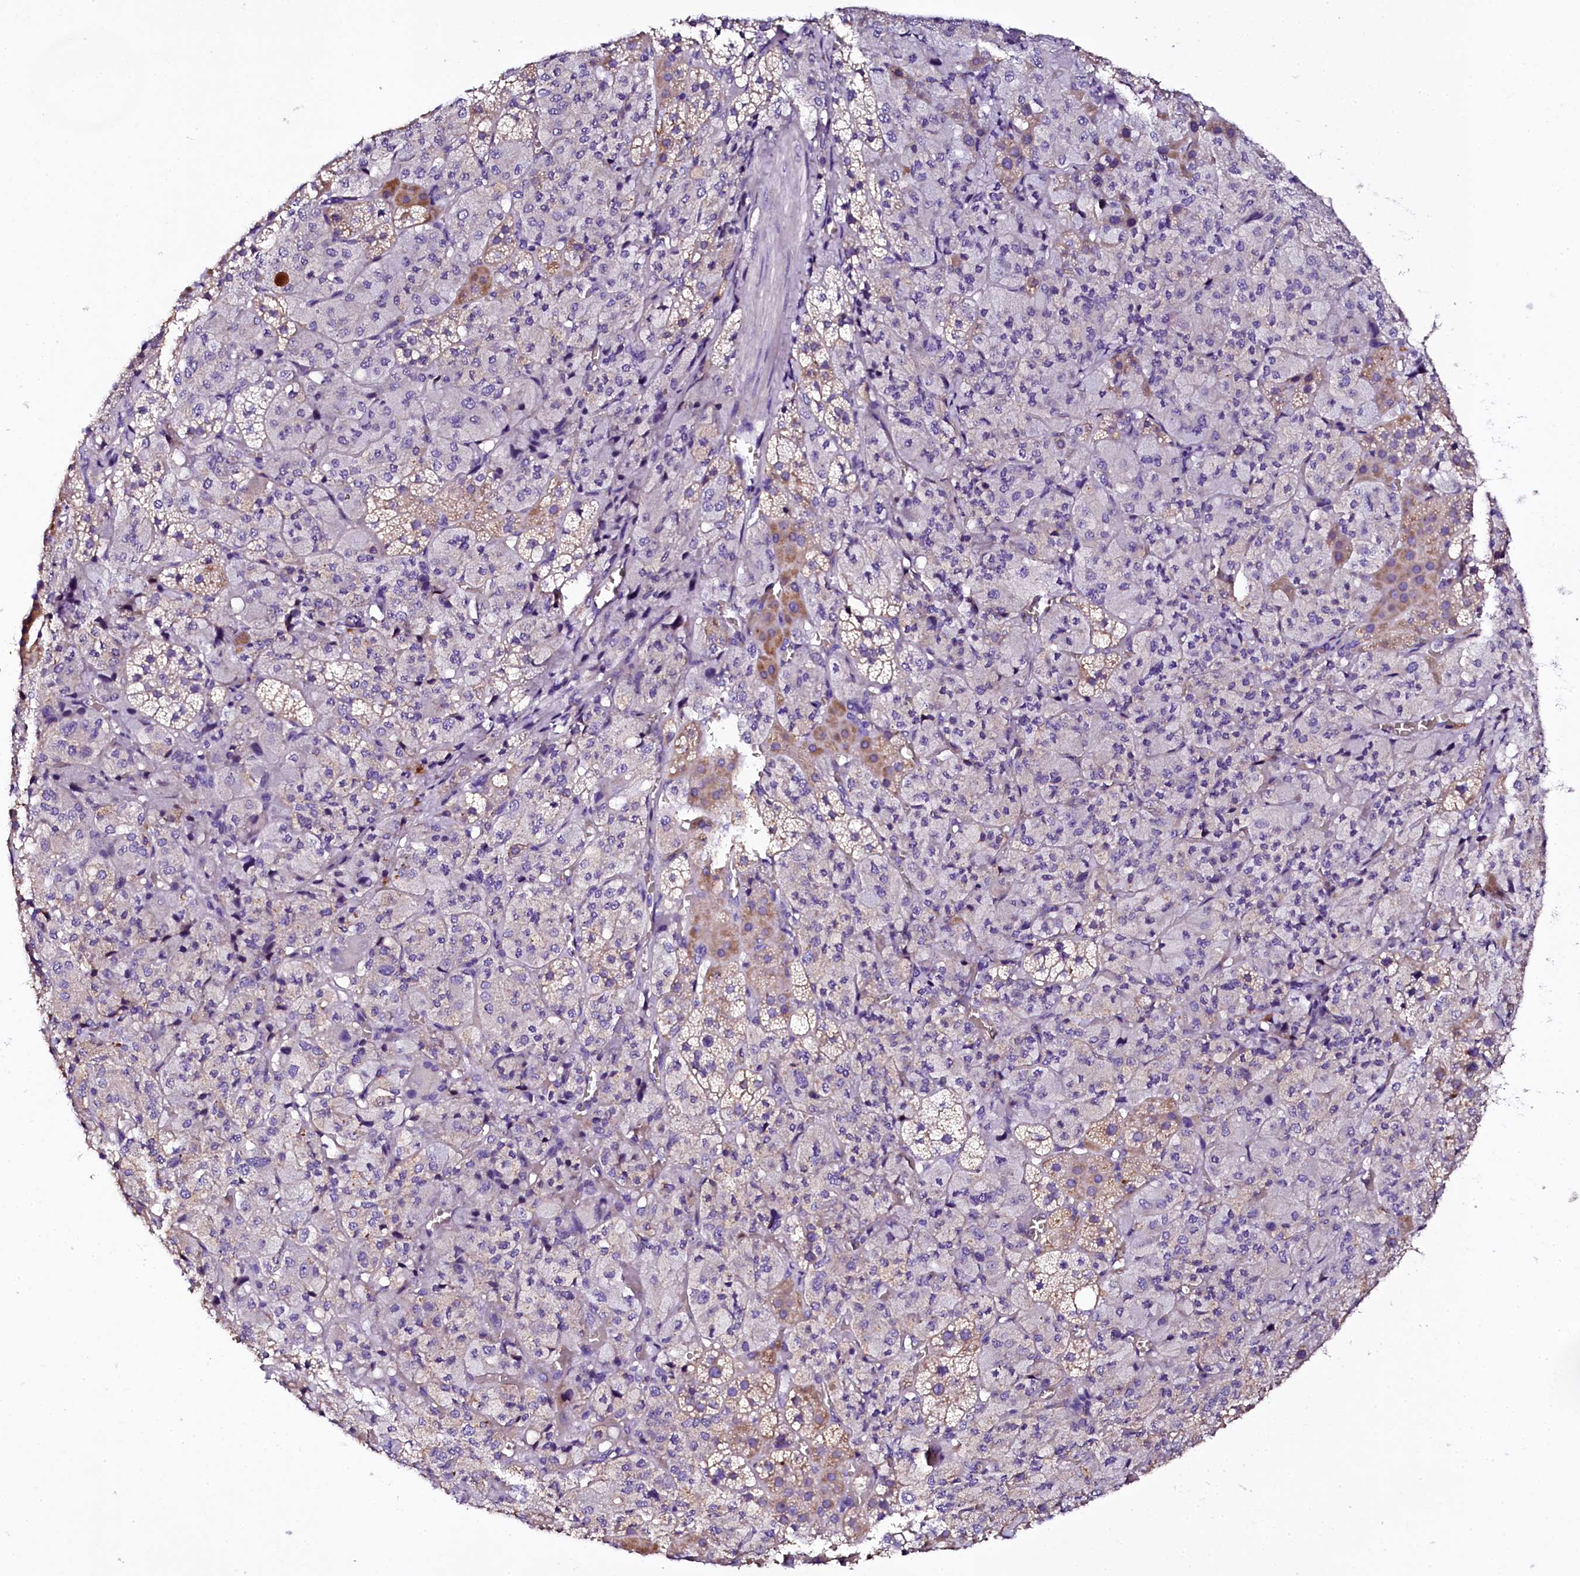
{"staining": {"intensity": "moderate", "quantity": "<25%", "location": "cytoplasmic/membranous"}, "tissue": "adrenal gland", "cell_type": "Glandular cells", "image_type": "normal", "snomed": [{"axis": "morphology", "description": "Normal tissue, NOS"}, {"axis": "topography", "description": "Adrenal gland"}], "caption": "Adrenal gland stained for a protein (brown) reveals moderate cytoplasmic/membranous positive expression in approximately <25% of glandular cells.", "gene": "NAA16", "patient": {"sex": "female", "age": 44}}